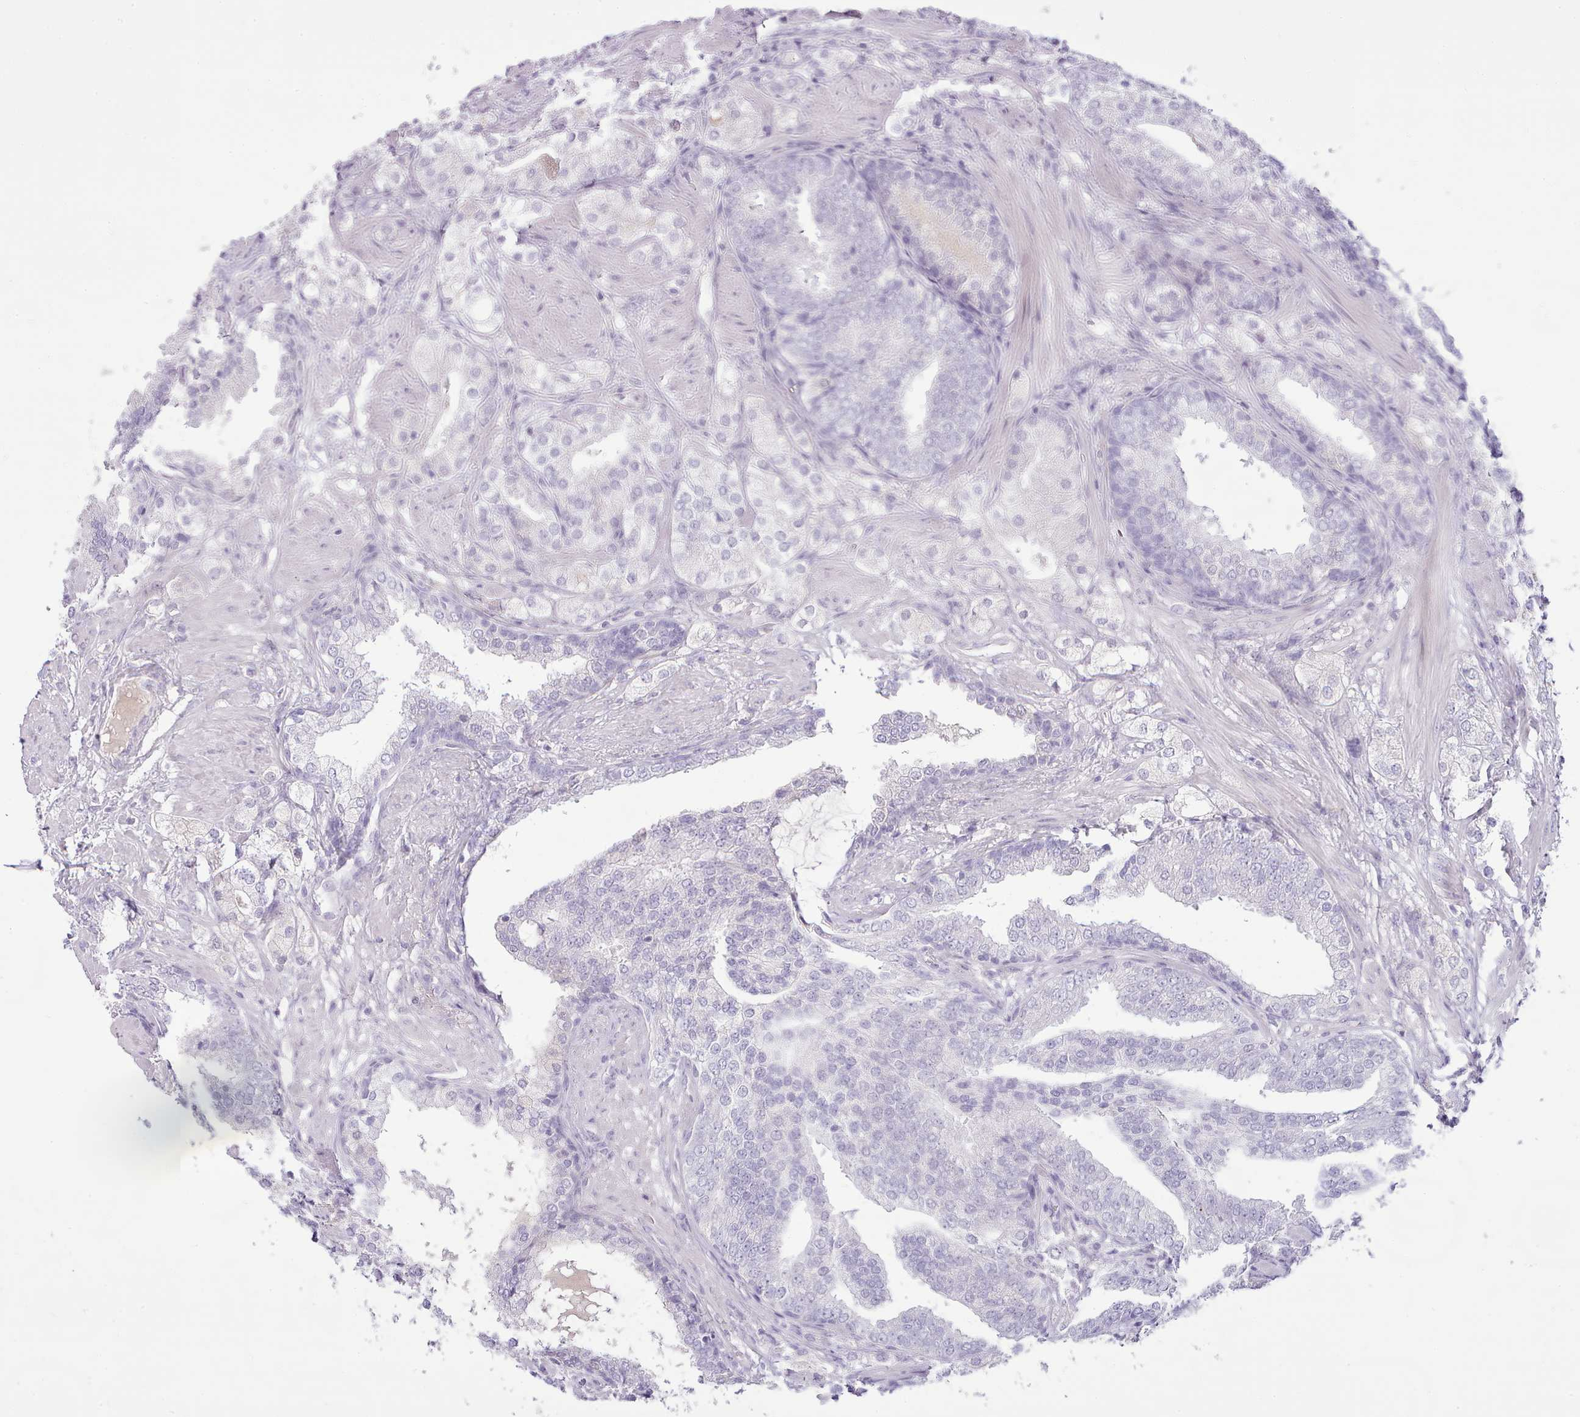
{"staining": {"intensity": "negative", "quantity": "none", "location": "none"}, "tissue": "prostate cancer", "cell_type": "Tumor cells", "image_type": "cancer", "snomed": [{"axis": "morphology", "description": "Adenocarcinoma, High grade"}, {"axis": "topography", "description": "Prostate"}], "caption": "Immunohistochemistry (IHC) image of neoplastic tissue: prostate adenocarcinoma (high-grade) stained with DAB (3,3'-diaminobenzidine) displays no significant protein expression in tumor cells.", "gene": "TOX2", "patient": {"sex": "male", "age": 50}}